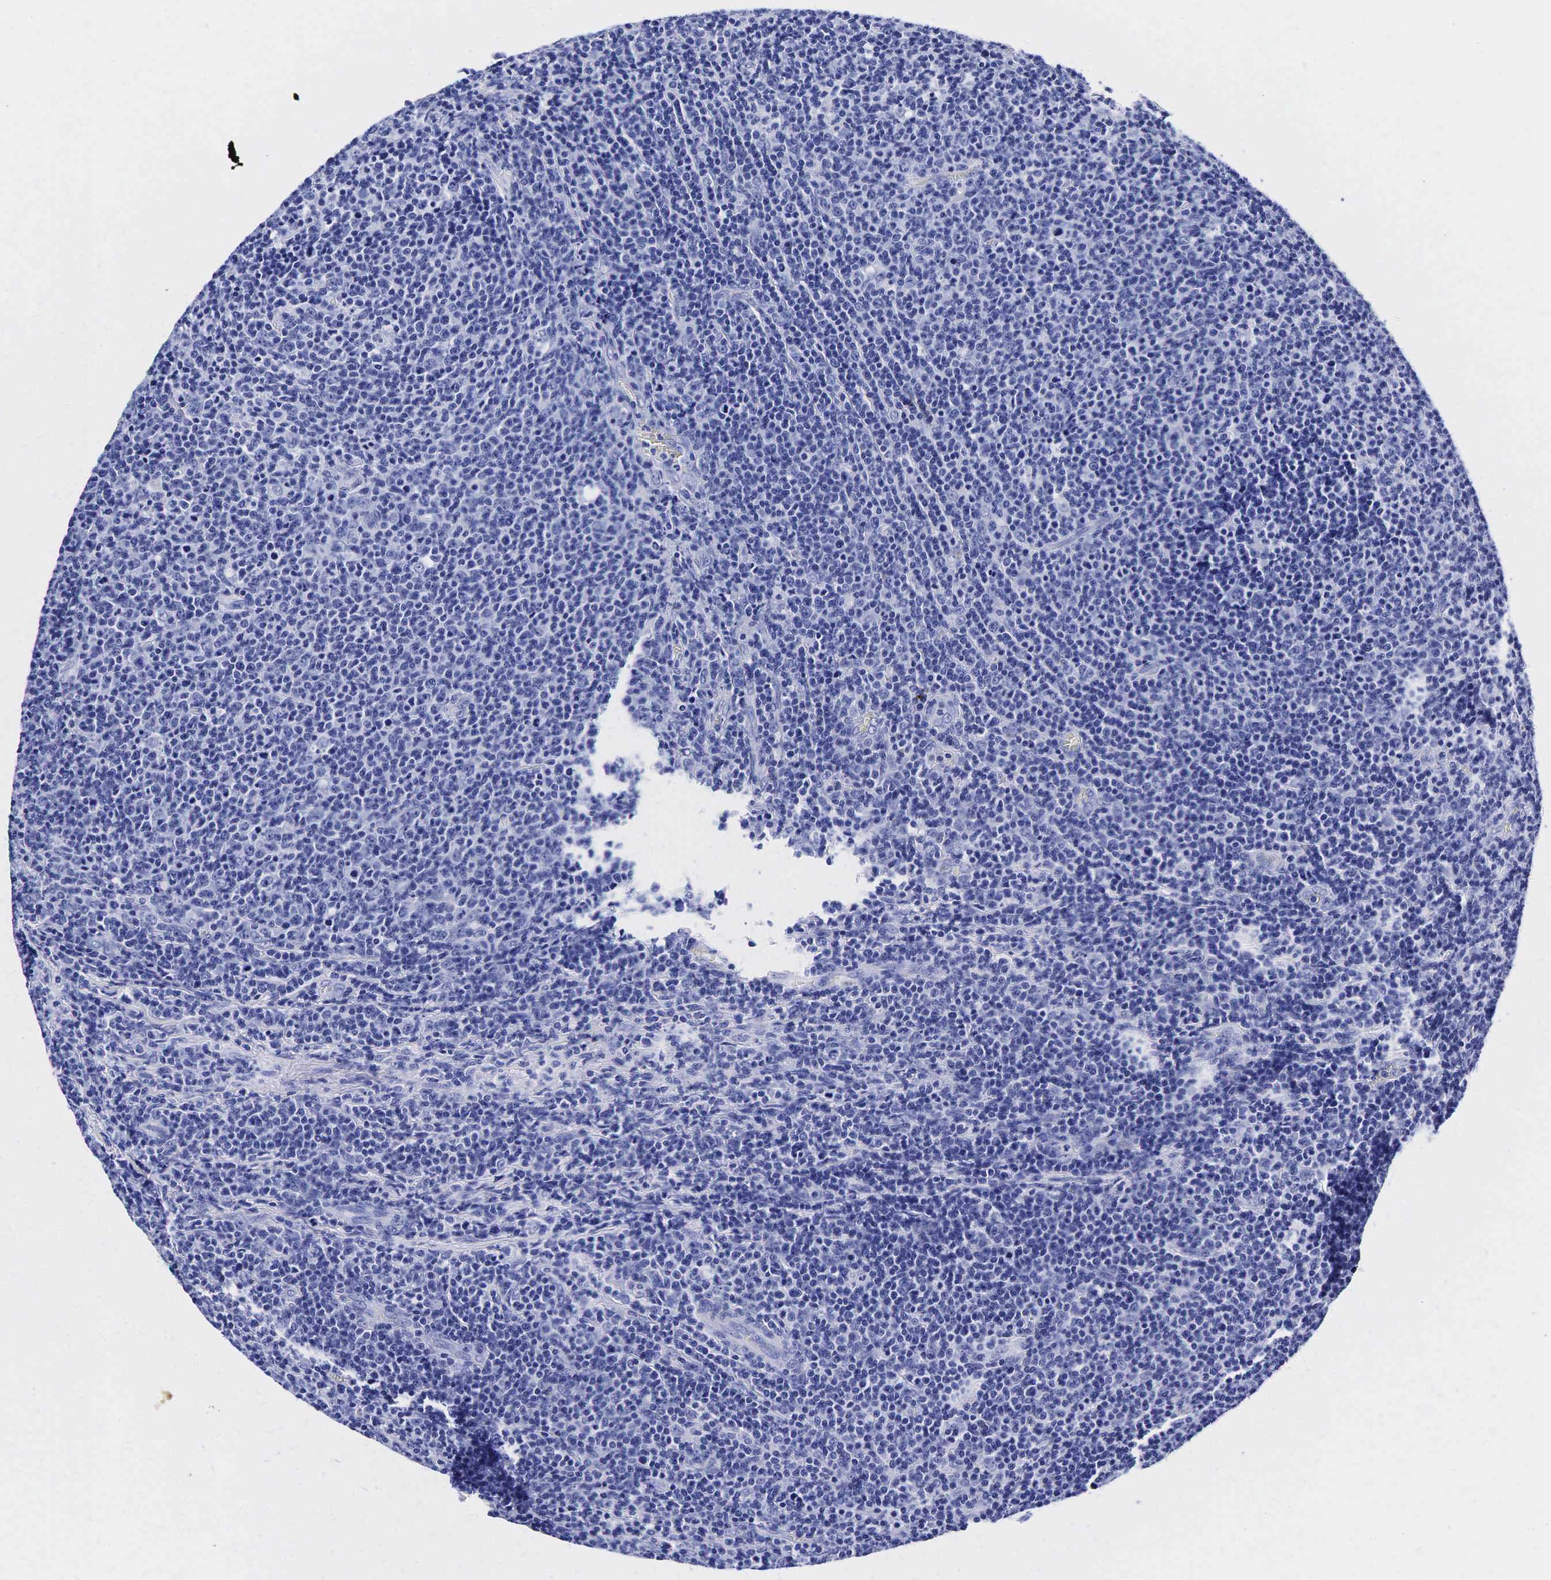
{"staining": {"intensity": "negative", "quantity": "none", "location": "none"}, "tissue": "lymphoma", "cell_type": "Tumor cells", "image_type": "cancer", "snomed": [{"axis": "morphology", "description": "Malignant lymphoma, non-Hodgkin's type, Low grade"}, {"axis": "topography", "description": "Lymph node"}], "caption": "There is no significant expression in tumor cells of lymphoma.", "gene": "TG", "patient": {"sex": "male", "age": 74}}